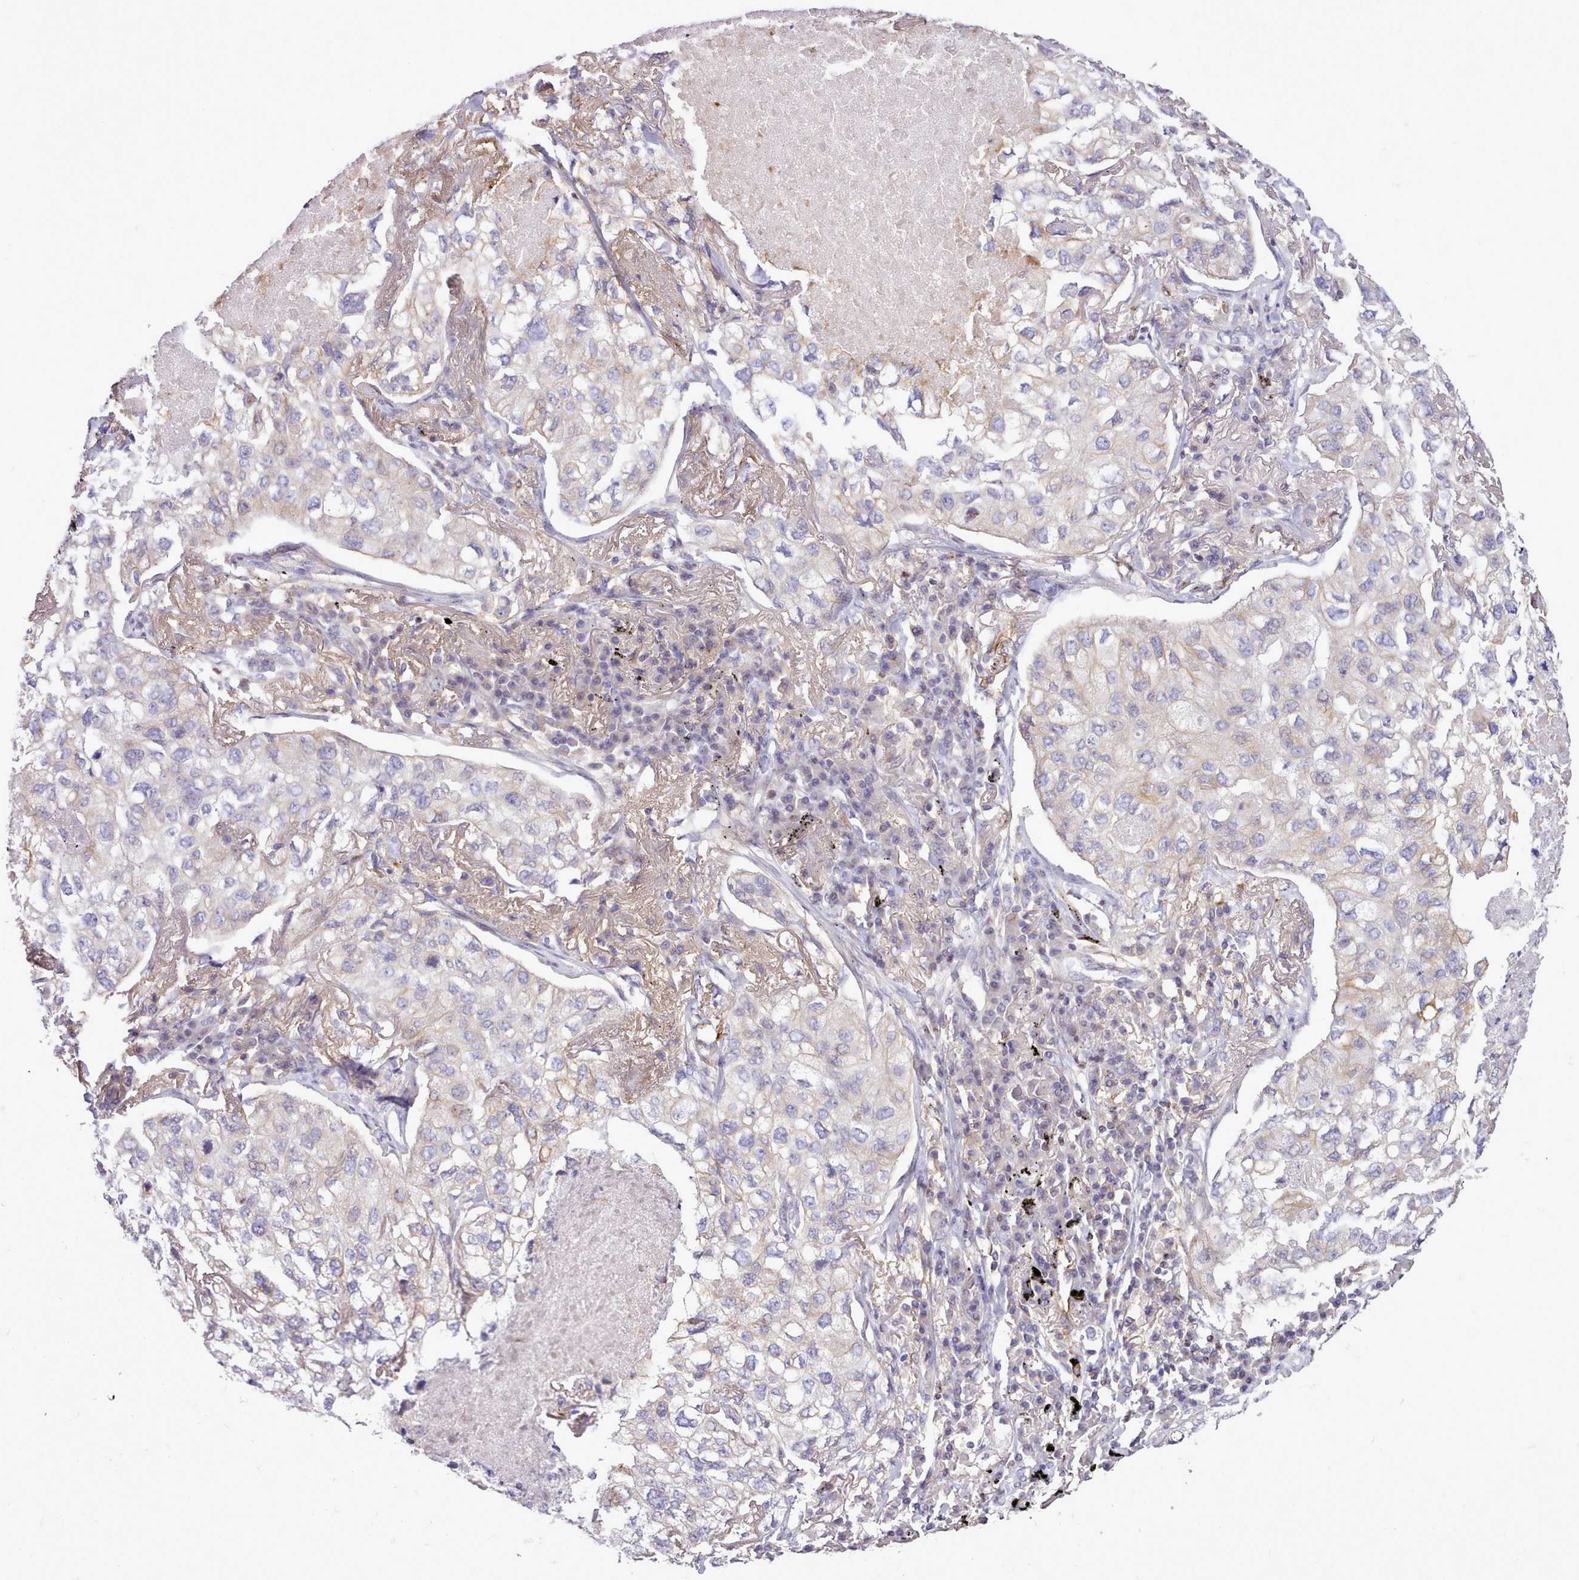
{"staining": {"intensity": "negative", "quantity": "none", "location": "none"}, "tissue": "lung cancer", "cell_type": "Tumor cells", "image_type": "cancer", "snomed": [{"axis": "morphology", "description": "Adenocarcinoma, NOS"}, {"axis": "topography", "description": "Lung"}], "caption": "High power microscopy micrograph of an immunohistochemistry (IHC) photomicrograph of adenocarcinoma (lung), revealing no significant expression in tumor cells. (IHC, brightfield microscopy, high magnification).", "gene": "CYP2A13", "patient": {"sex": "male", "age": 65}}